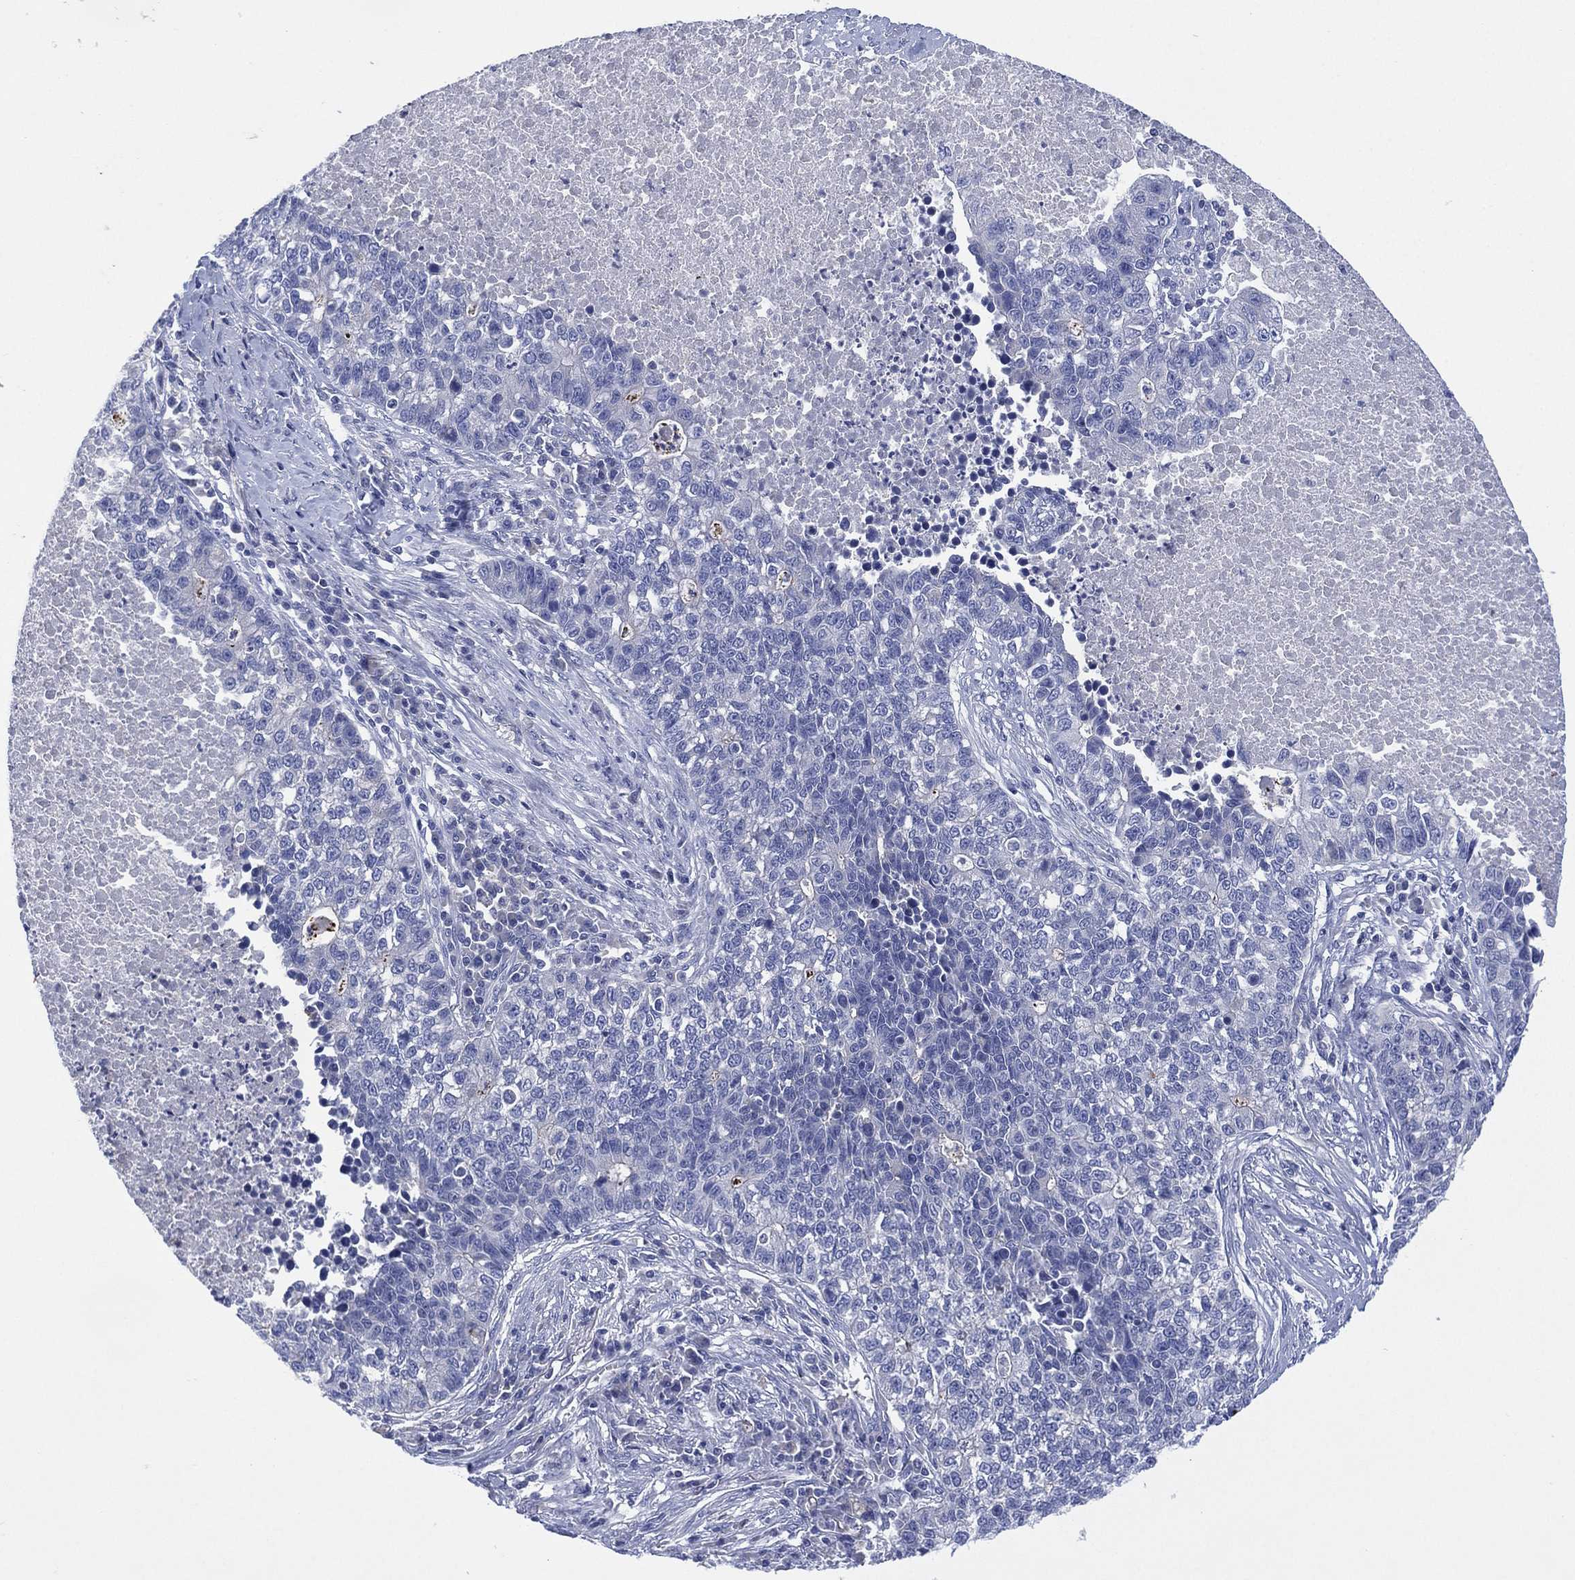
{"staining": {"intensity": "negative", "quantity": "none", "location": "none"}, "tissue": "lung cancer", "cell_type": "Tumor cells", "image_type": "cancer", "snomed": [{"axis": "morphology", "description": "Adenocarcinoma, NOS"}, {"axis": "topography", "description": "Lung"}], "caption": "Immunohistochemical staining of adenocarcinoma (lung) shows no significant expression in tumor cells.", "gene": "CHRNA3", "patient": {"sex": "male", "age": 57}}